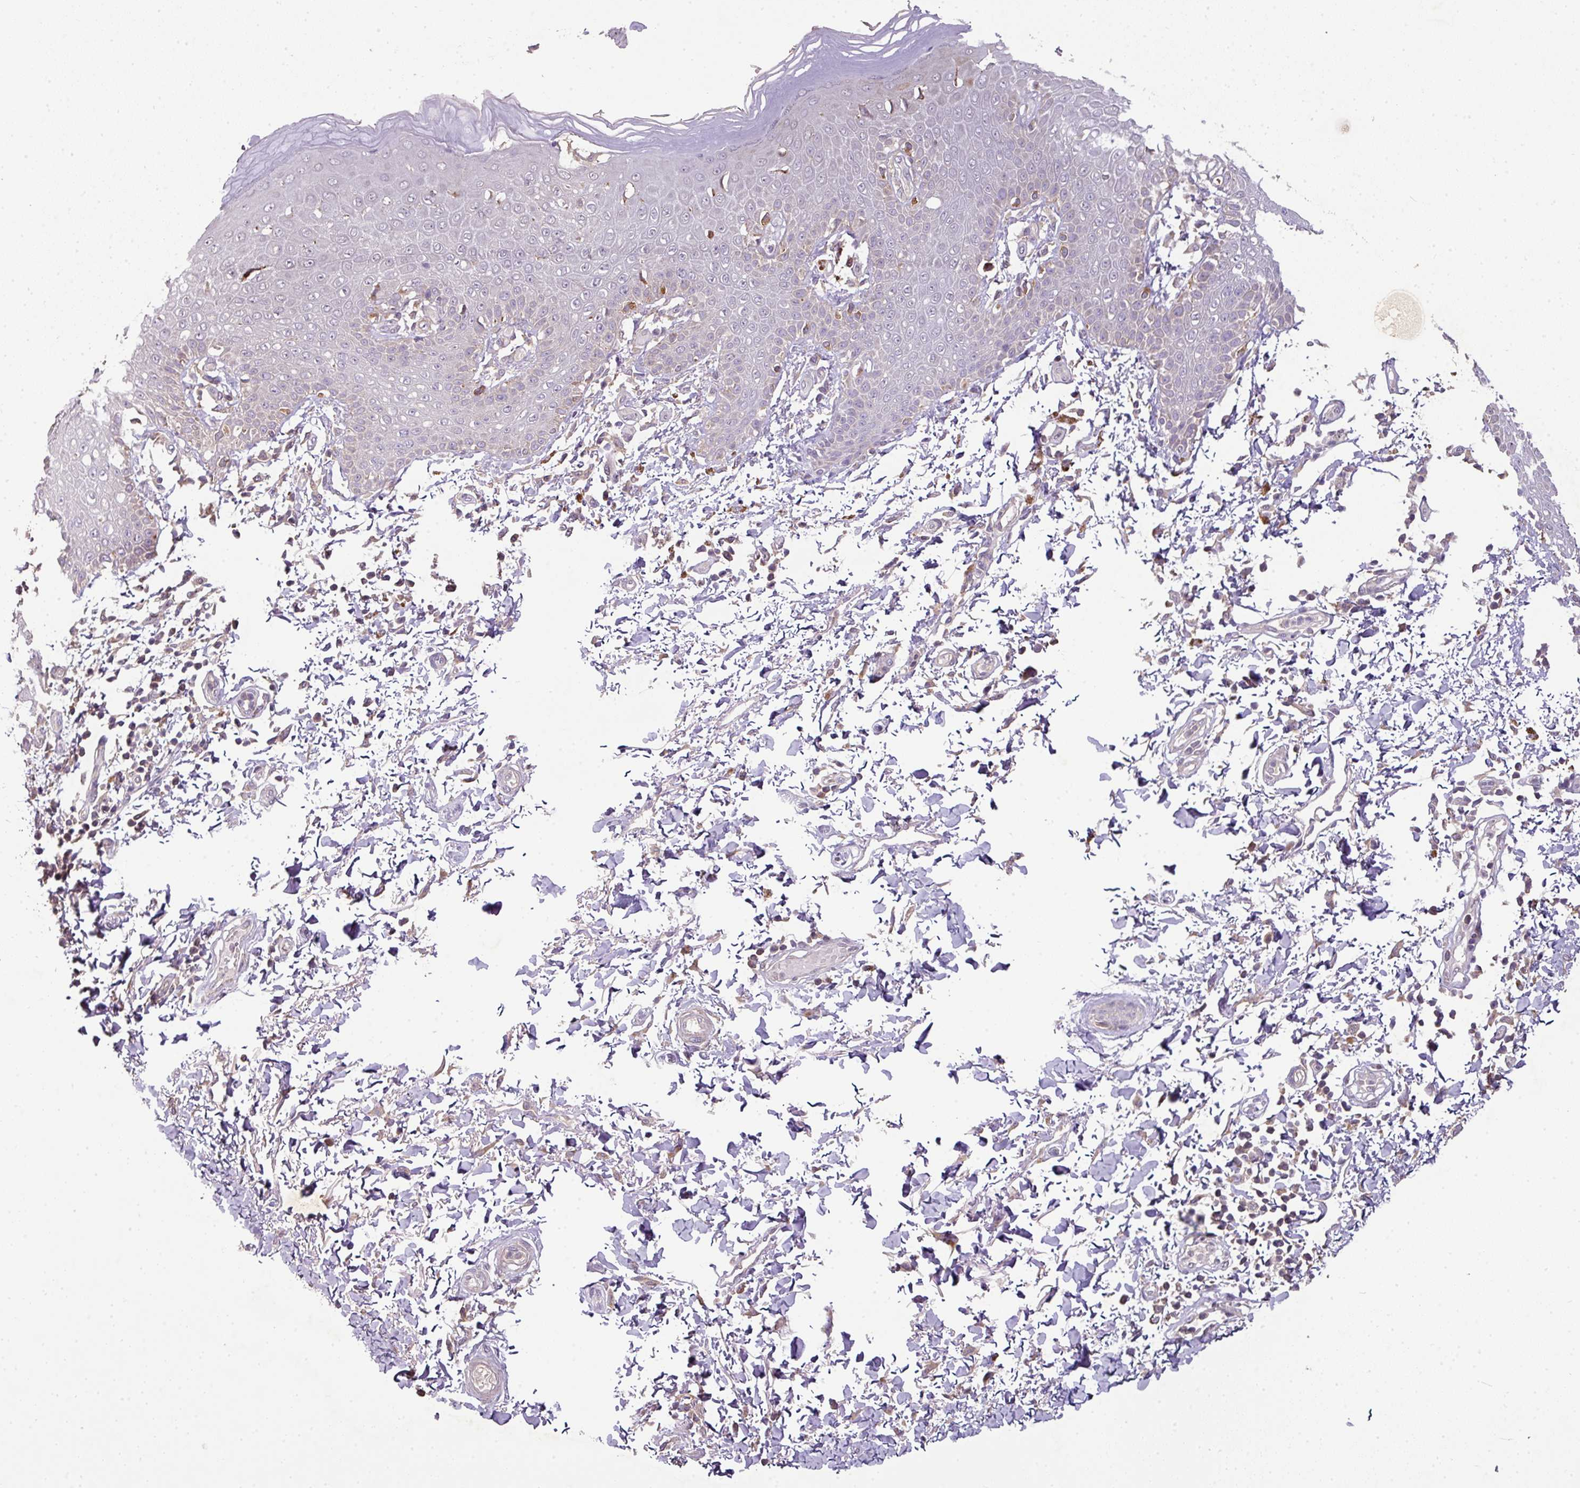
{"staining": {"intensity": "moderate", "quantity": "<25%", "location": "cytoplasmic/membranous"}, "tissue": "skin", "cell_type": "Epidermal cells", "image_type": "normal", "snomed": [{"axis": "morphology", "description": "Normal tissue, NOS"}, {"axis": "topography", "description": "Peripheral nerve tissue"}], "caption": "DAB immunohistochemical staining of normal skin displays moderate cytoplasmic/membranous protein staining in approximately <25% of epidermal cells.", "gene": "SPCS3", "patient": {"sex": "male", "age": 51}}